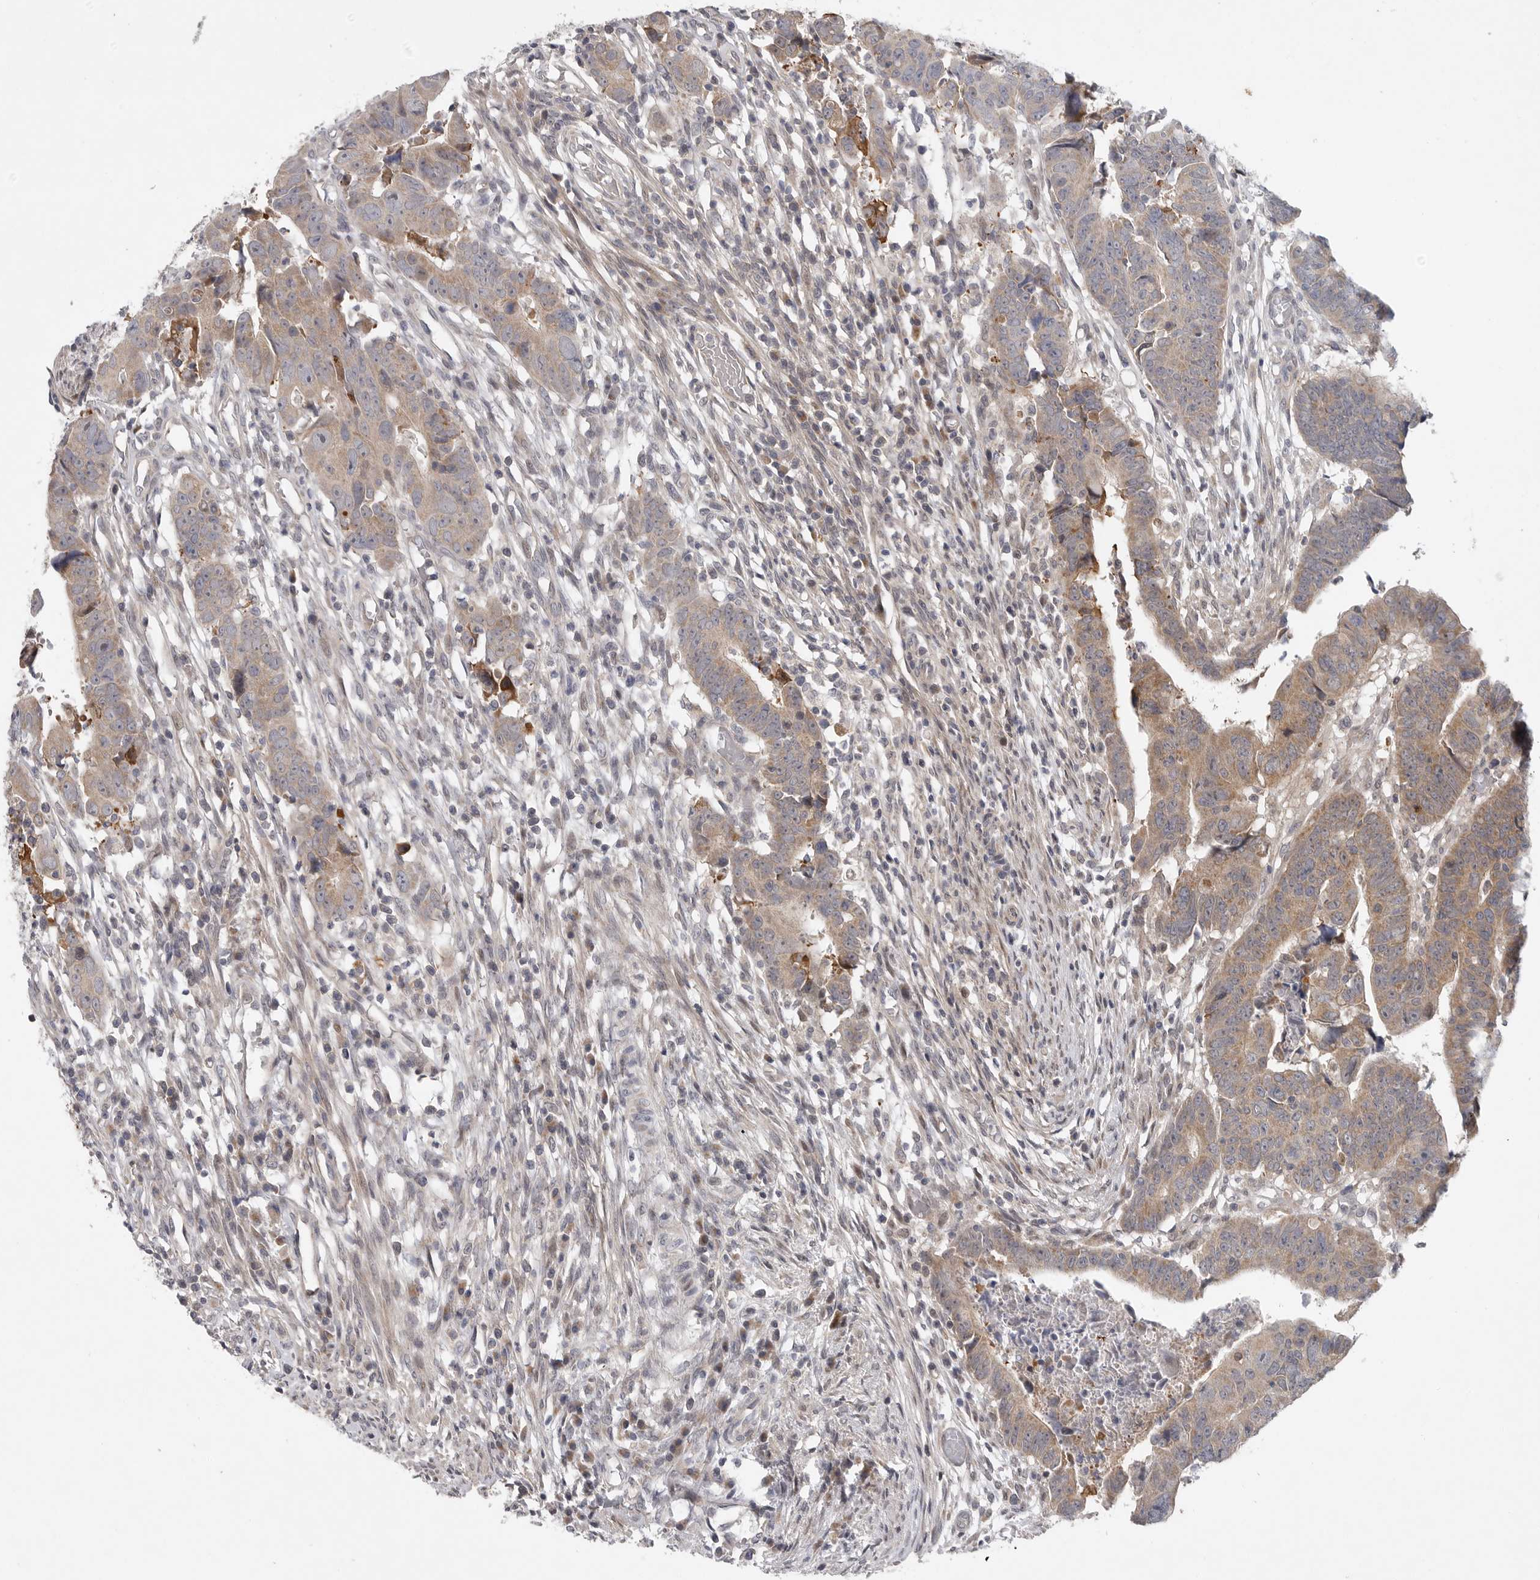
{"staining": {"intensity": "weak", "quantity": ">75%", "location": "cytoplasmic/membranous"}, "tissue": "colorectal cancer", "cell_type": "Tumor cells", "image_type": "cancer", "snomed": [{"axis": "morphology", "description": "Adenocarcinoma, NOS"}, {"axis": "topography", "description": "Rectum"}], "caption": "This image shows immunohistochemistry (IHC) staining of colorectal adenocarcinoma, with low weak cytoplasmic/membranous staining in about >75% of tumor cells.", "gene": "FBXO43", "patient": {"sex": "female", "age": 65}}